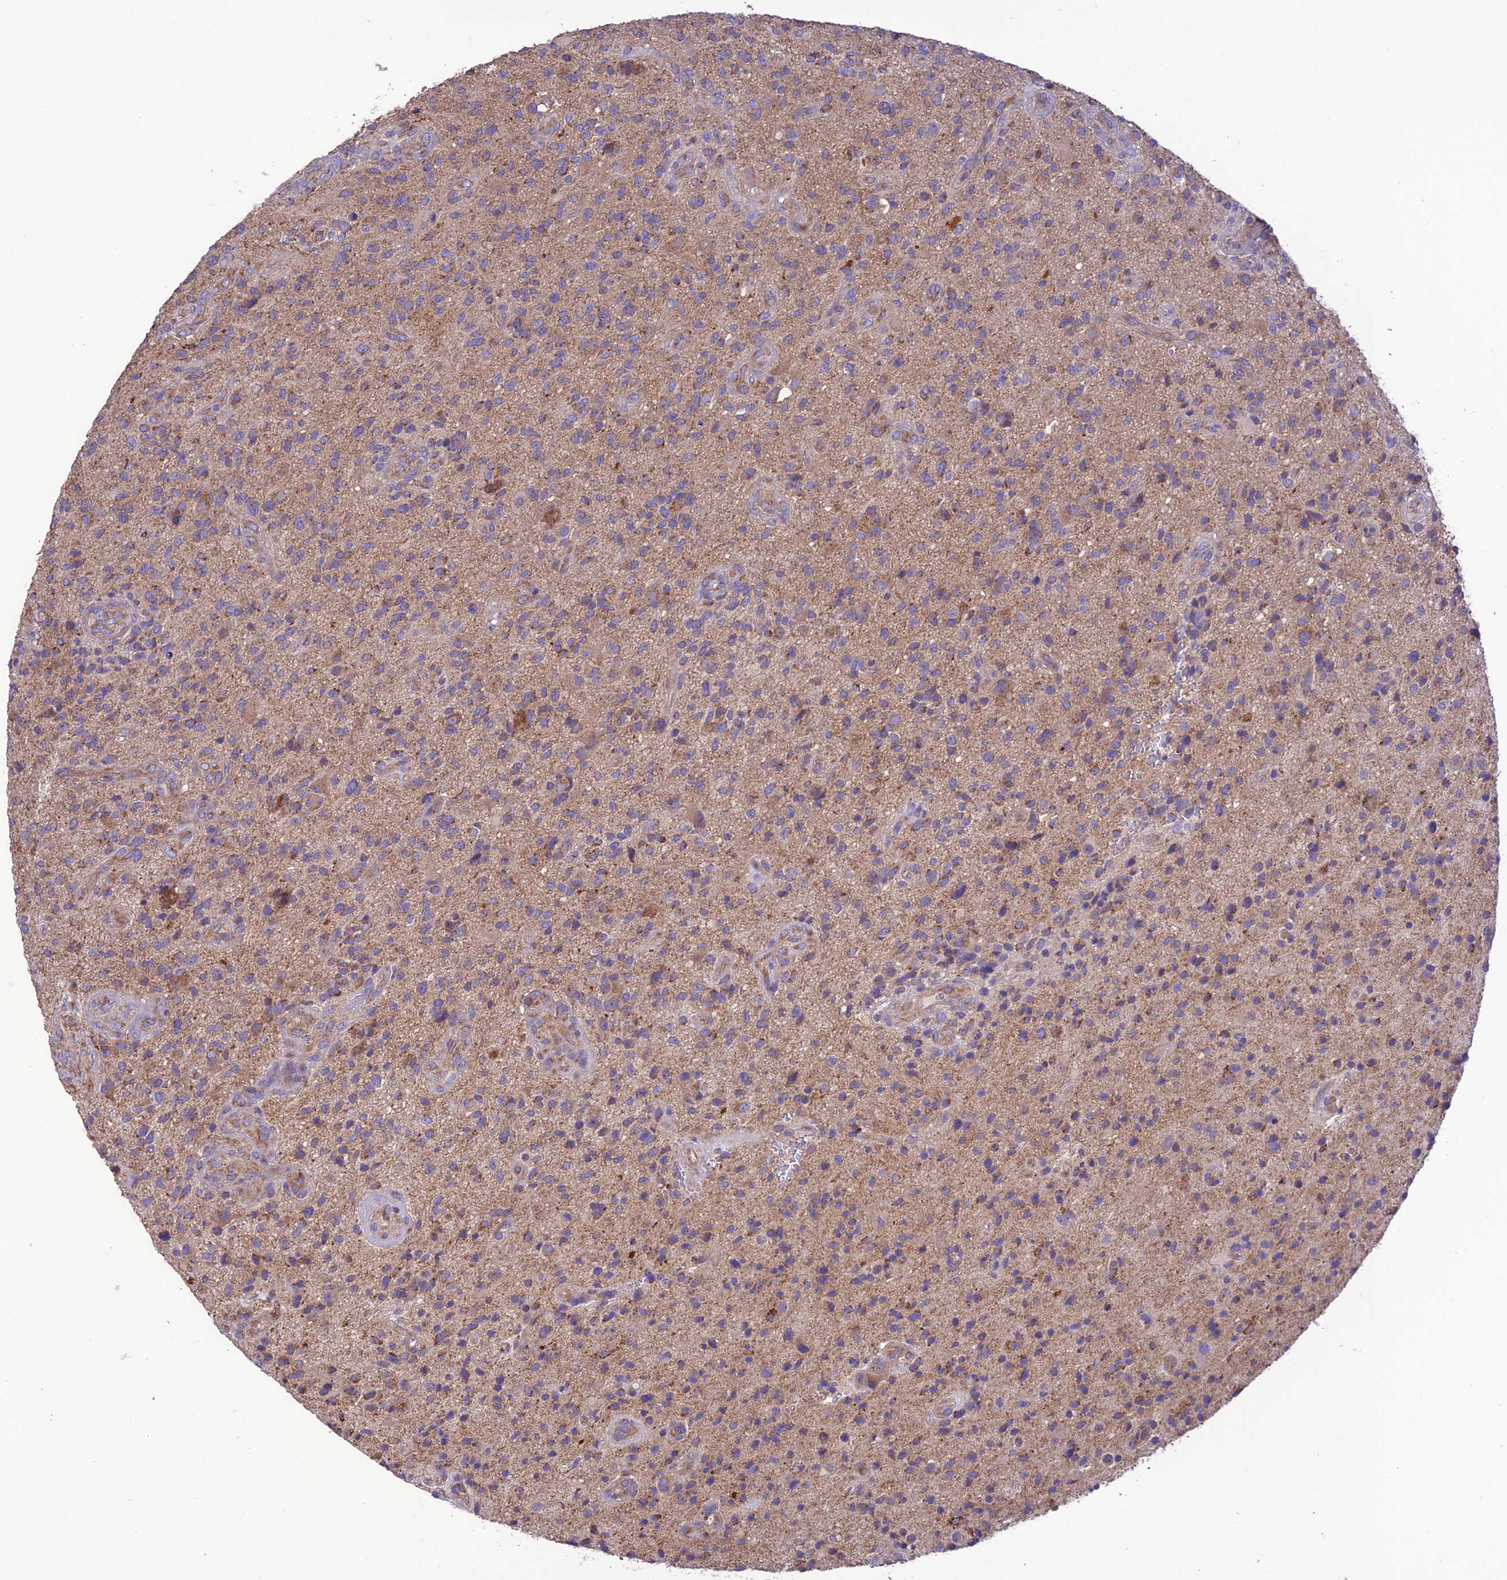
{"staining": {"intensity": "moderate", "quantity": "<25%", "location": "cytoplasmic/membranous"}, "tissue": "glioma", "cell_type": "Tumor cells", "image_type": "cancer", "snomed": [{"axis": "morphology", "description": "Glioma, malignant, High grade"}, {"axis": "topography", "description": "Brain"}], "caption": "Human malignant glioma (high-grade) stained with a protein marker reveals moderate staining in tumor cells.", "gene": "MAP3K12", "patient": {"sex": "male", "age": 47}}